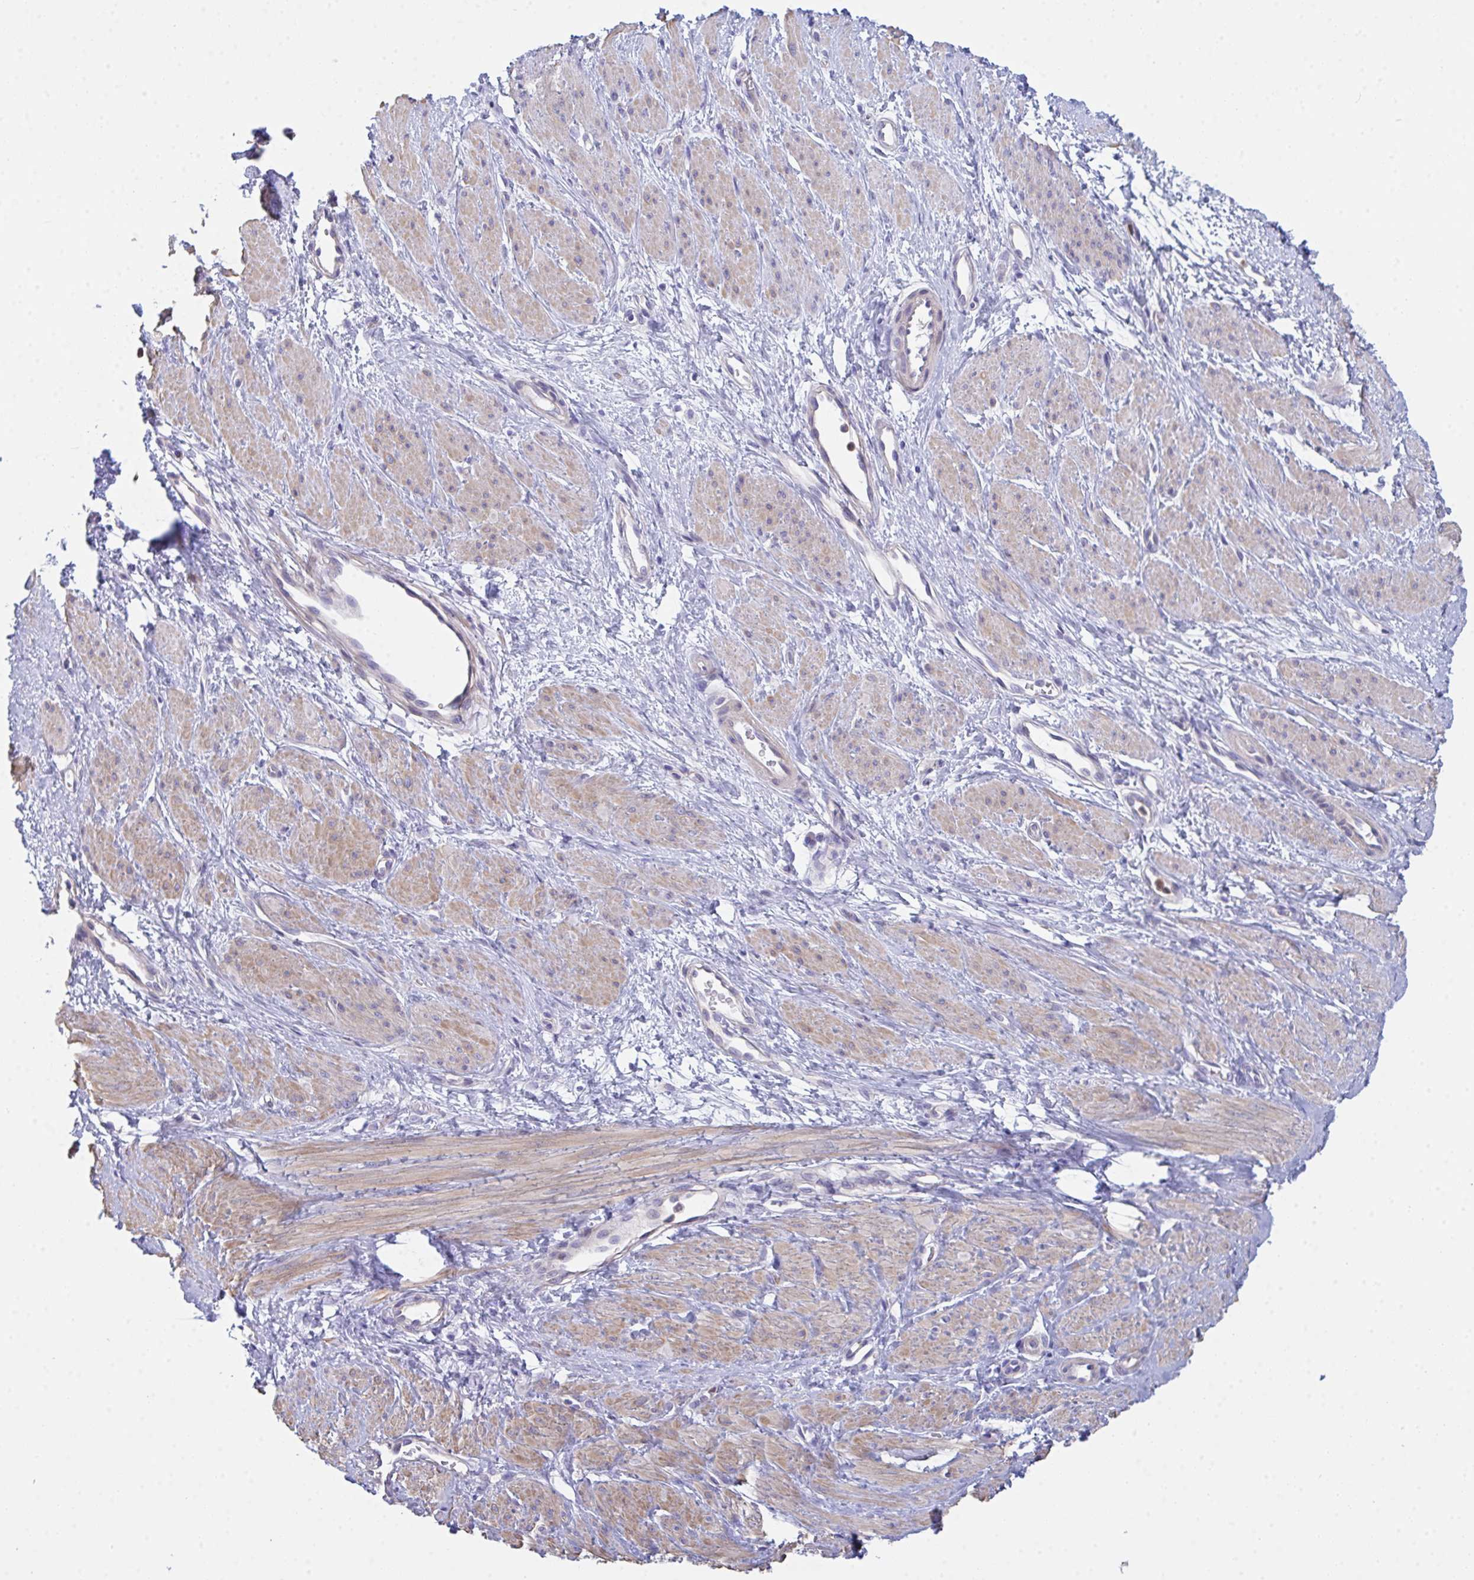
{"staining": {"intensity": "moderate", "quantity": "25%-75%", "location": "cytoplasmic/membranous"}, "tissue": "smooth muscle", "cell_type": "Smooth muscle cells", "image_type": "normal", "snomed": [{"axis": "morphology", "description": "Normal tissue, NOS"}, {"axis": "topography", "description": "Smooth muscle"}, {"axis": "topography", "description": "Uterus"}], "caption": "Human smooth muscle stained with a brown dye reveals moderate cytoplasmic/membranous positive expression in about 25%-75% of smooth muscle cells.", "gene": "CEP170B", "patient": {"sex": "female", "age": 39}}